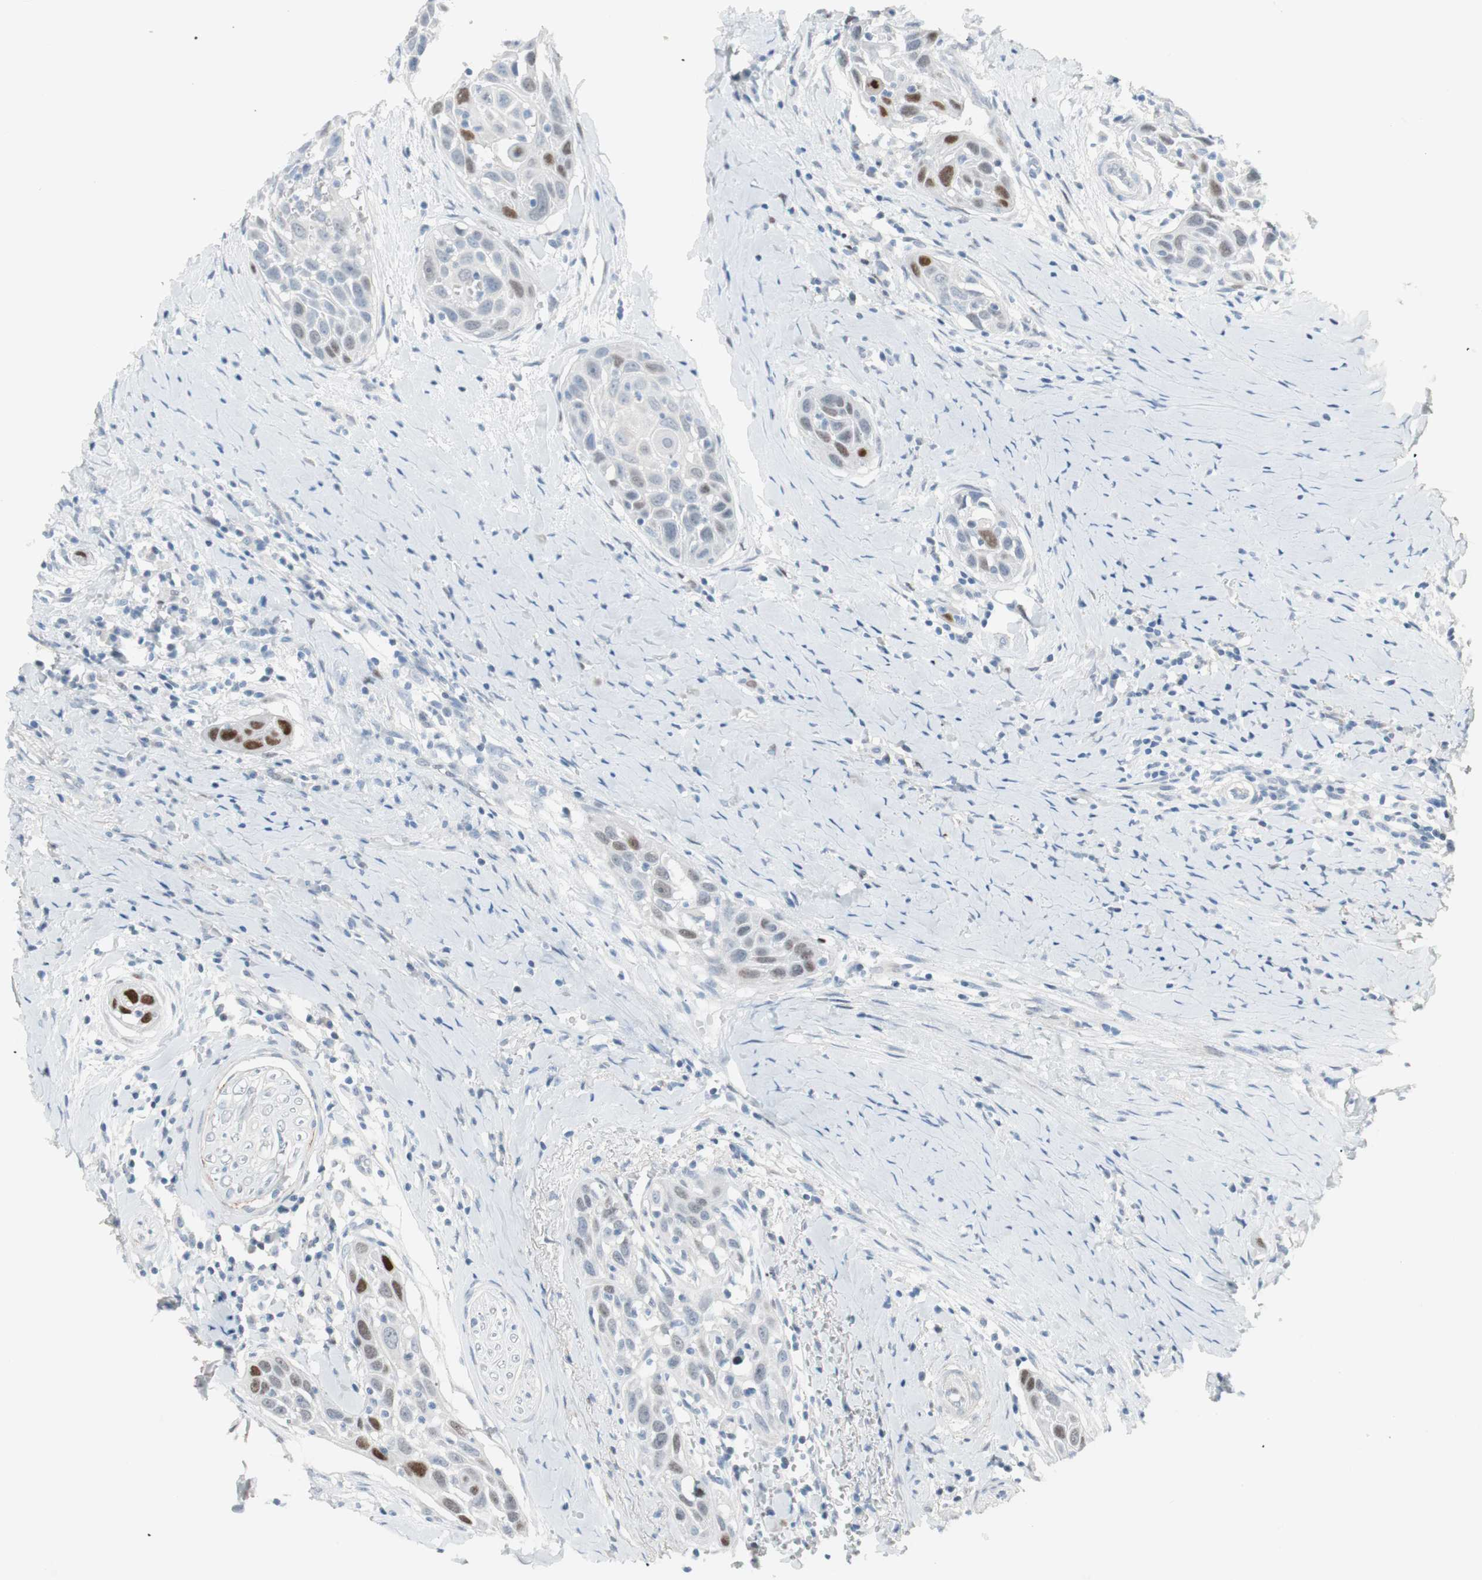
{"staining": {"intensity": "strong", "quantity": "<25%", "location": "nuclear"}, "tissue": "head and neck cancer", "cell_type": "Tumor cells", "image_type": "cancer", "snomed": [{"axis": "morphology", "description": "Normal tissue, NOS"}, {"axis": "morphology", "description": "Squamous cell carcinoma, NOS"}, {"axis": "topography", "description": "Oral tissue"}, {"axis": "topography", "description": "Head-Neck"}], "caption": "Immunohistochemistry staining of head and neck cancer (squamous cell carcinoma), which exhibits medium levels of strong nuclear staining in about <25% of tumor cells indicating strong nuclear protein positivity. The staining was performed using DAB (3,3'-diaminobenzidine) (brown) for protein detection and nuclei were counterstained in hematoxylin (blue).", "gene": "FOSL1", "patient": {"sex": "female", "age": 50}}